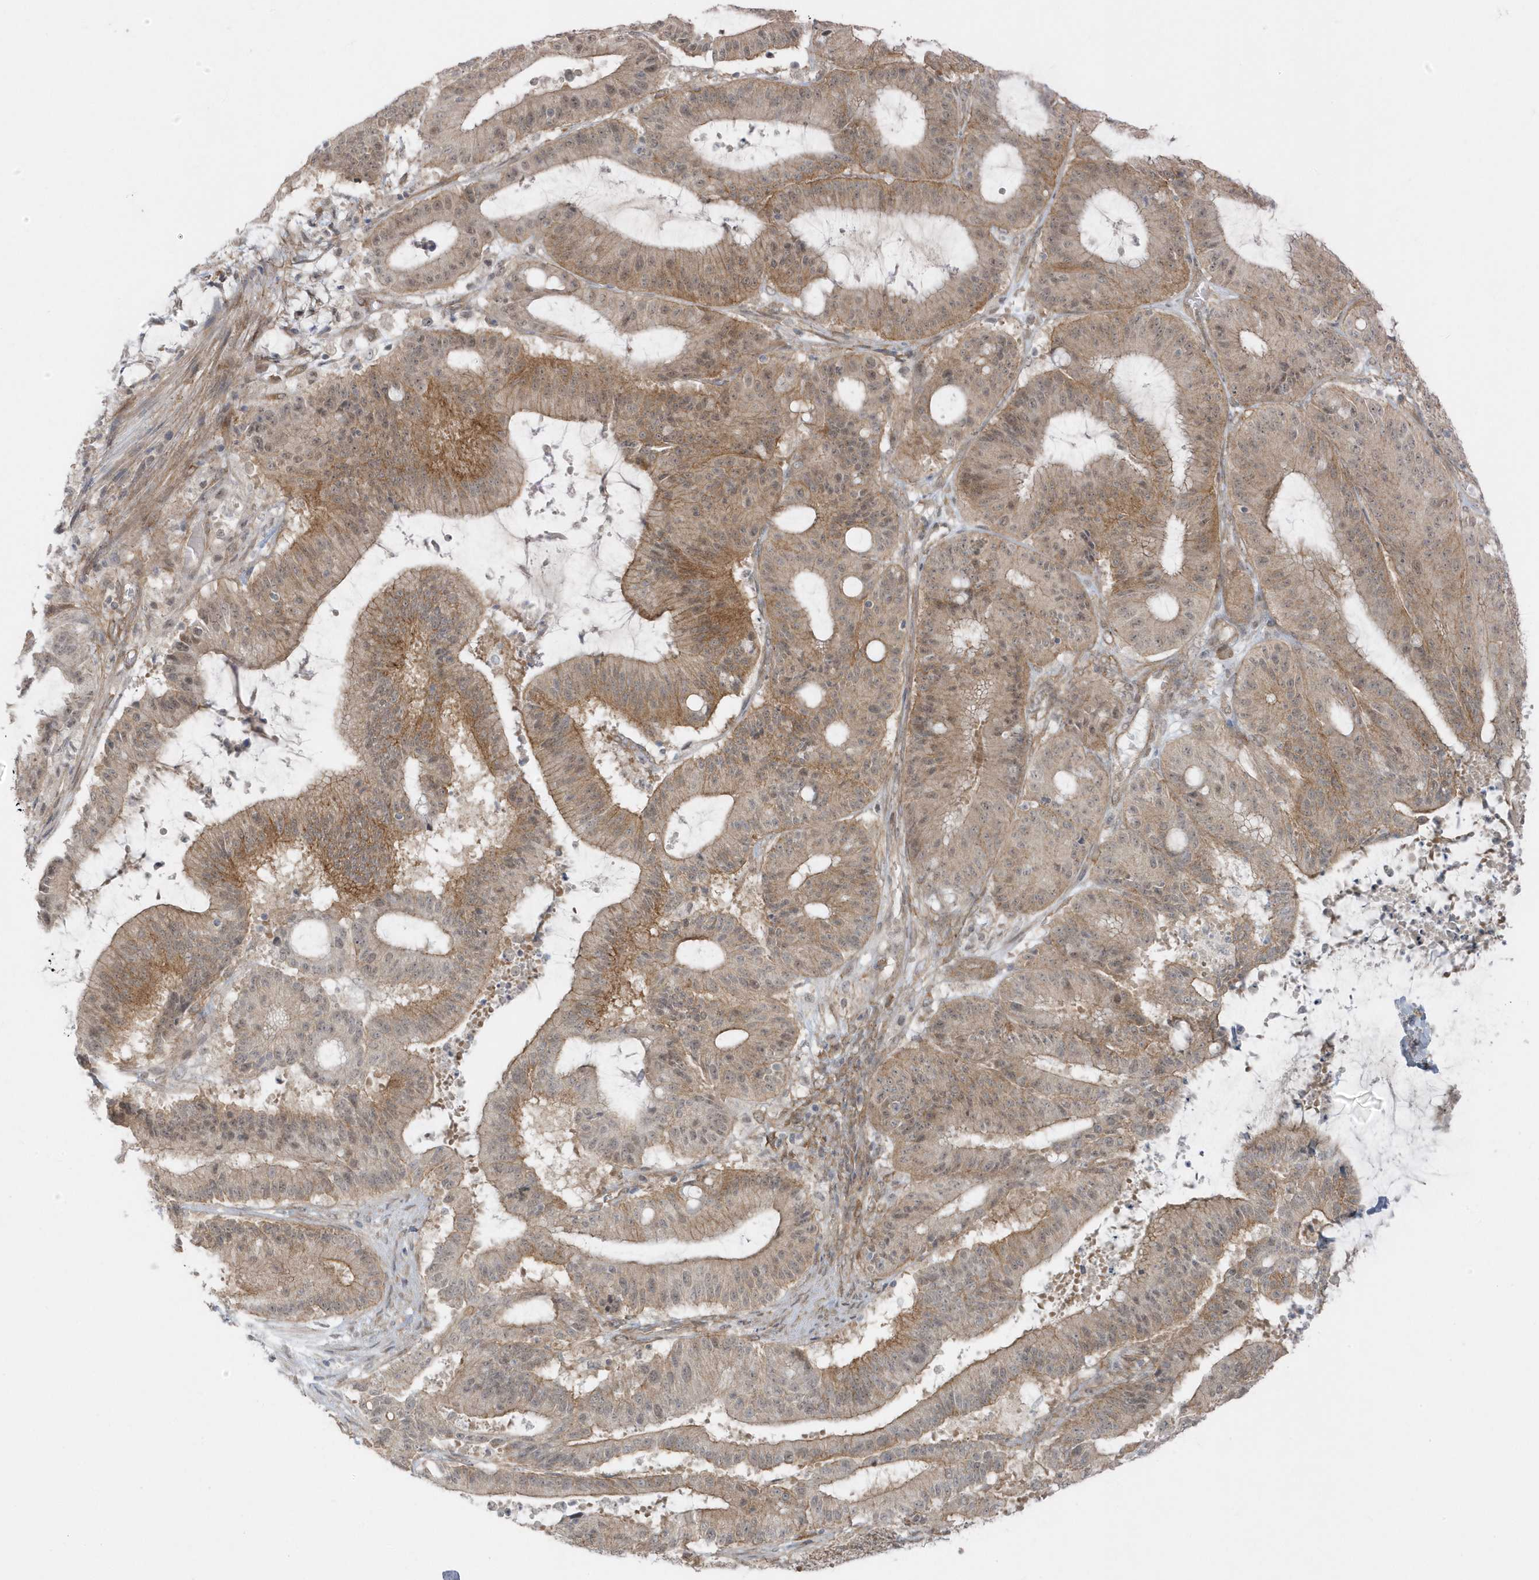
{"staining": {"intensity": "weak", "quantity": ">75%", "location": "cytoplasmic/membranous"}, "tissue": "liver cancer", "cell_type": "Tumor cells", "image_type": "cancer", "snomed": [{"axis": "morphology", "description": "Normal tissue, NOS"}, {"axis": "morphology", "description": "Cholangiocarcinoma"}, {"axis": "topography", "description": "Liver"}, {"axis": "topography", "description": "Peripheral nerve tissue"}], "caption": "Immunohistochemistry (DAB) staining of human liver cholangiocarcinoma demonstrates weak cytoplasmic/membranous protein expression in about >75% of tumor cells.", "gene": "PARD3B", "patient": {"sex": "female", "age": 73}}